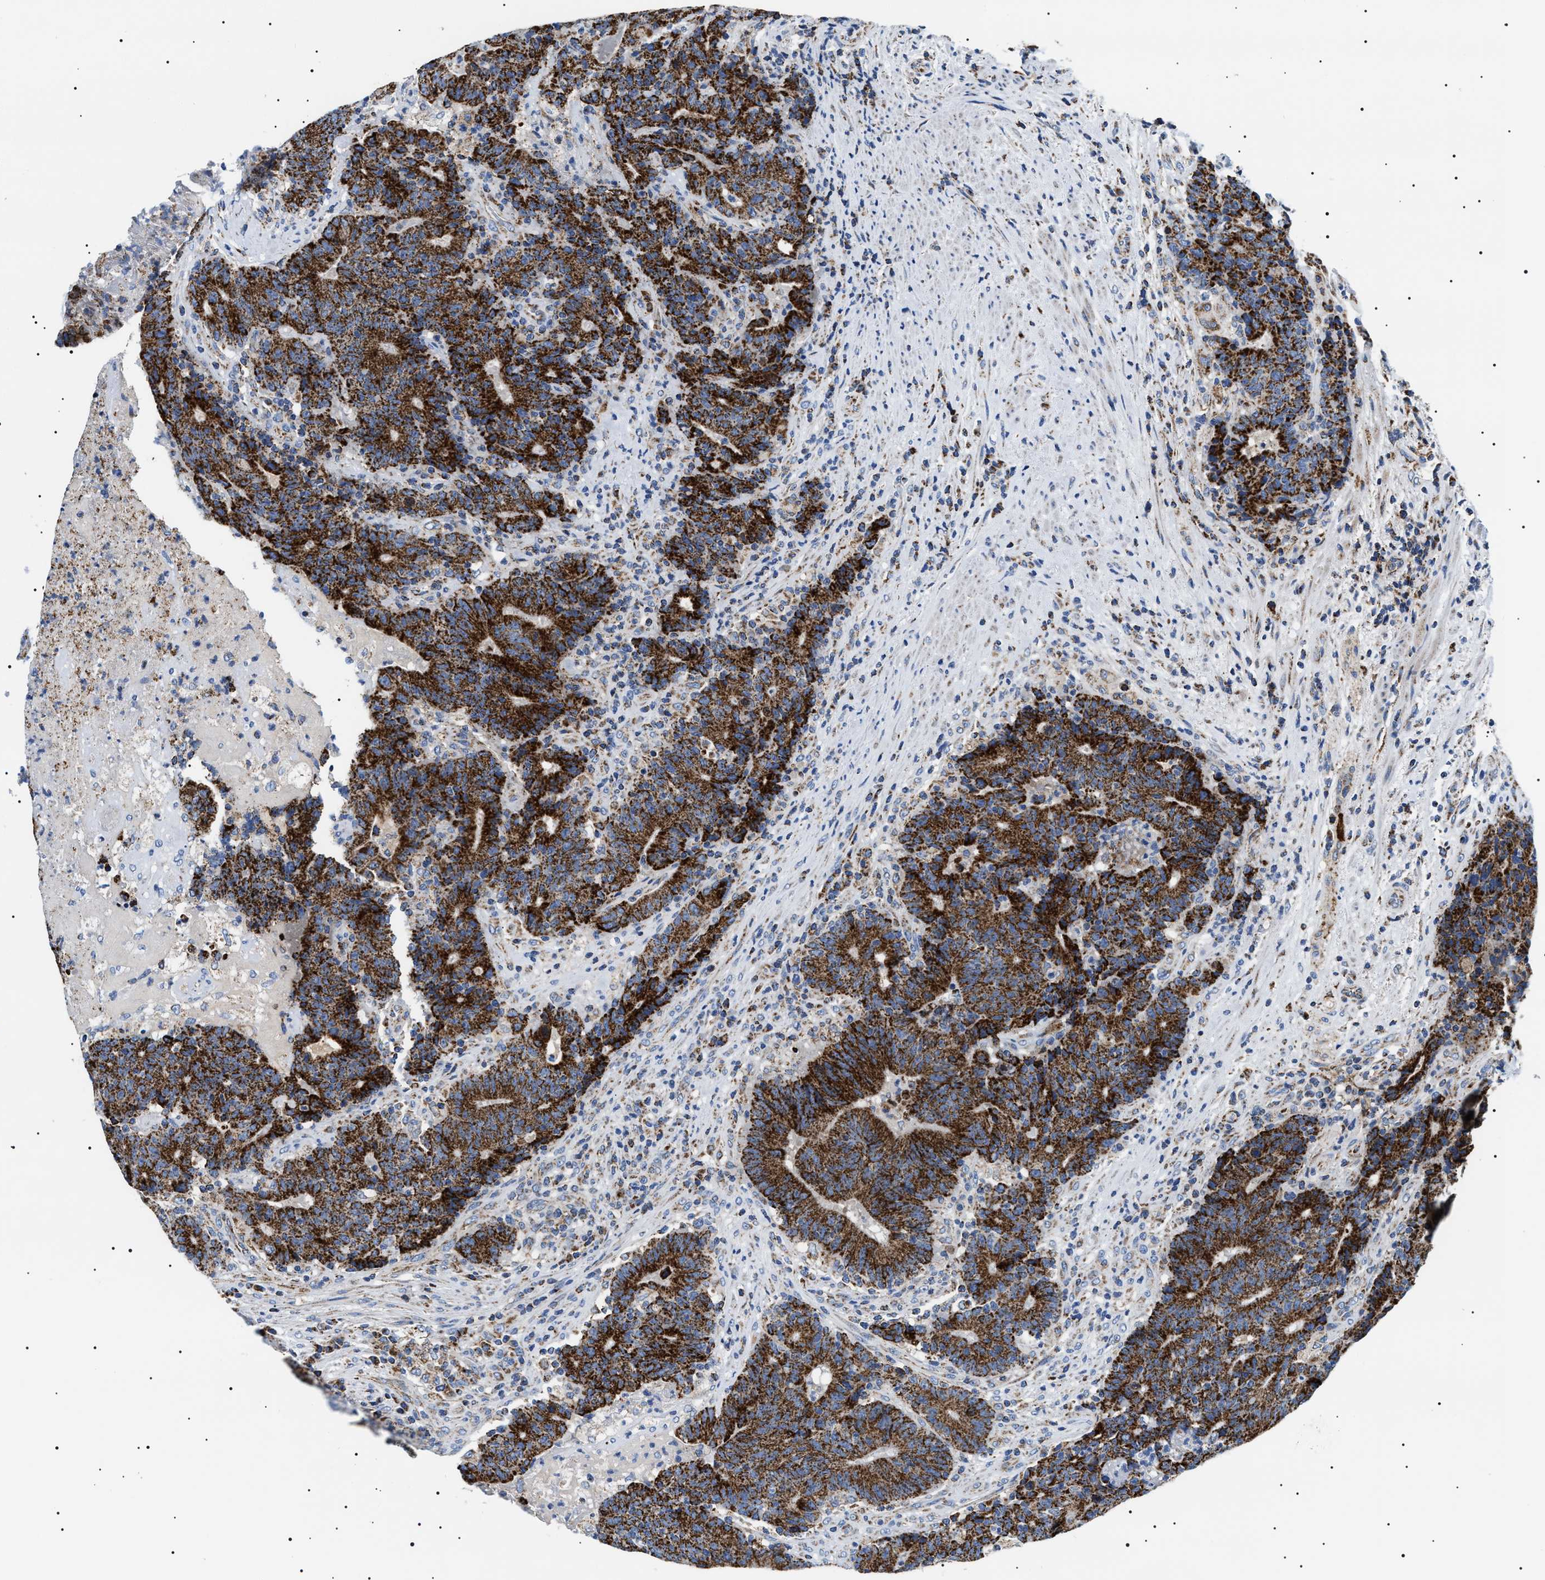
{"staining": {"intensity": "strong", "quantity": ">75%", "location": "cytoplasmic/membranous"}, "tissue": "colorectal cancer", "cell_type": "Tumor cells", "image_type": "cancer", "snomed": [{"axis": "morphology", "description": "Normal tissue, NOS"}, {"axis": "morphology", "description": "Adenocarcinoma, NOS"}, {"axis": "topography", "description": "Colon"}], "caption": "IHC staining of colorectal adenocarcinoma, which demonstrates high levels of strong cytoplasmic/membranous expression in approximately >75% of tumor cells indicating strong cytoplasmic/membranous protein positivity. The staining was performed using DAB (3,3'-diaminobenzidine) (brown) for protein detection and nuclei were counterstained in hematoxylin (blue).", "gene": "OXSM", "patient": {"sex": "female", "age": 75}}